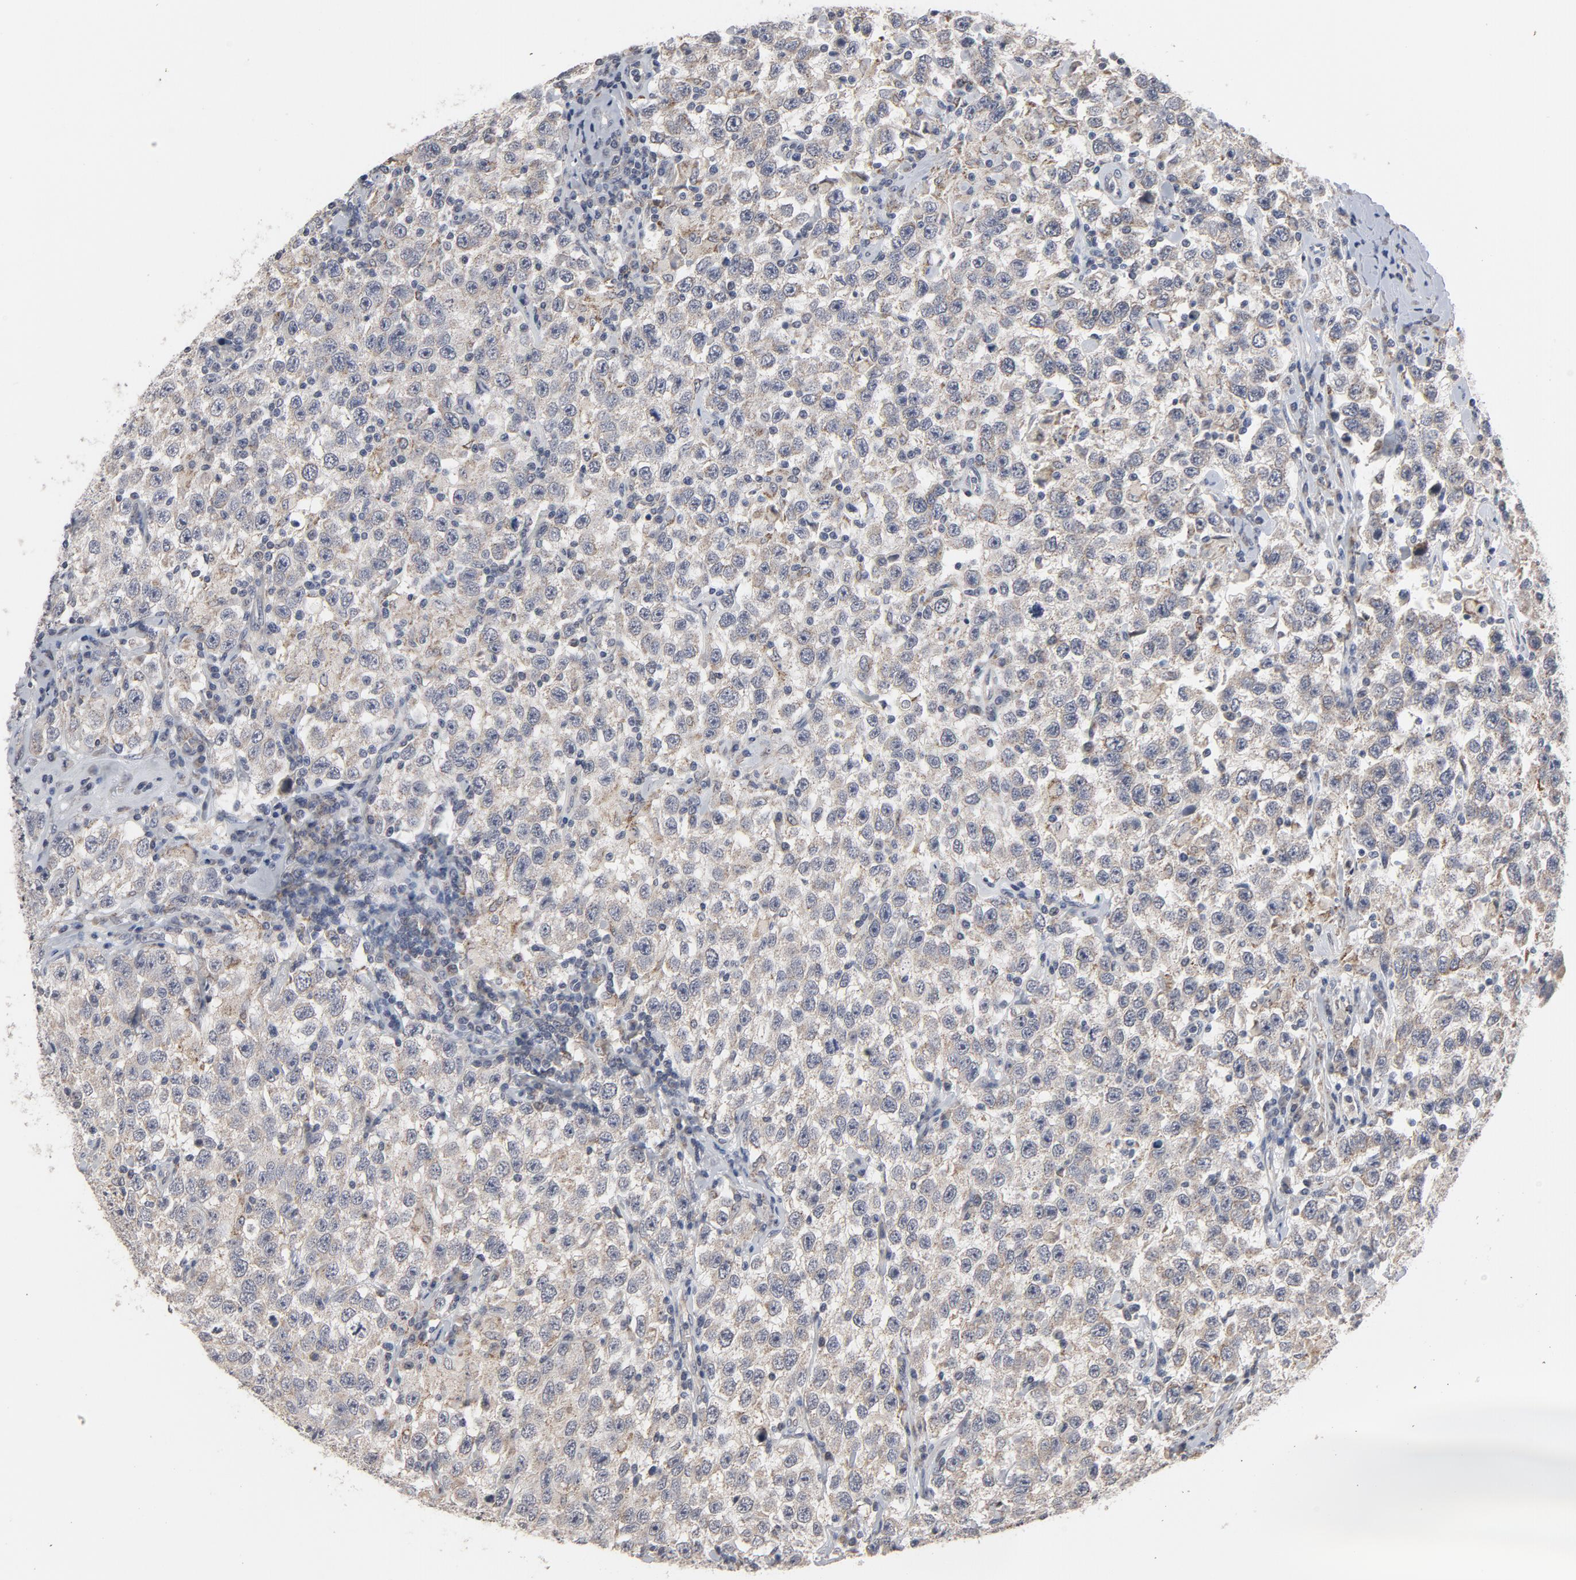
{"staining": {"intensity": "negative", "quantity": "none", "location": "none"}, "tissue": "testis cancer", "cell_type": "Tumor cells", "image_type": "cancer", "snomed": [{"axis": "morphology", "description": "Seminoma, NOS"}, {"axis": "topography", "description": "Testis"}], "caption": "A high-resolution photomicrograph shows immunohistochemistry (IHC) staining of testis seminoma, which reveals no significant positivity in tumor cells. The staining is performed using DAB (3,3'-diaminobenzidine) brown chromogen with nuclei counter-stained in using hematoxylin.", "gene": "PPP1R1B", "patient": {"sex": "male", "age": 41}}